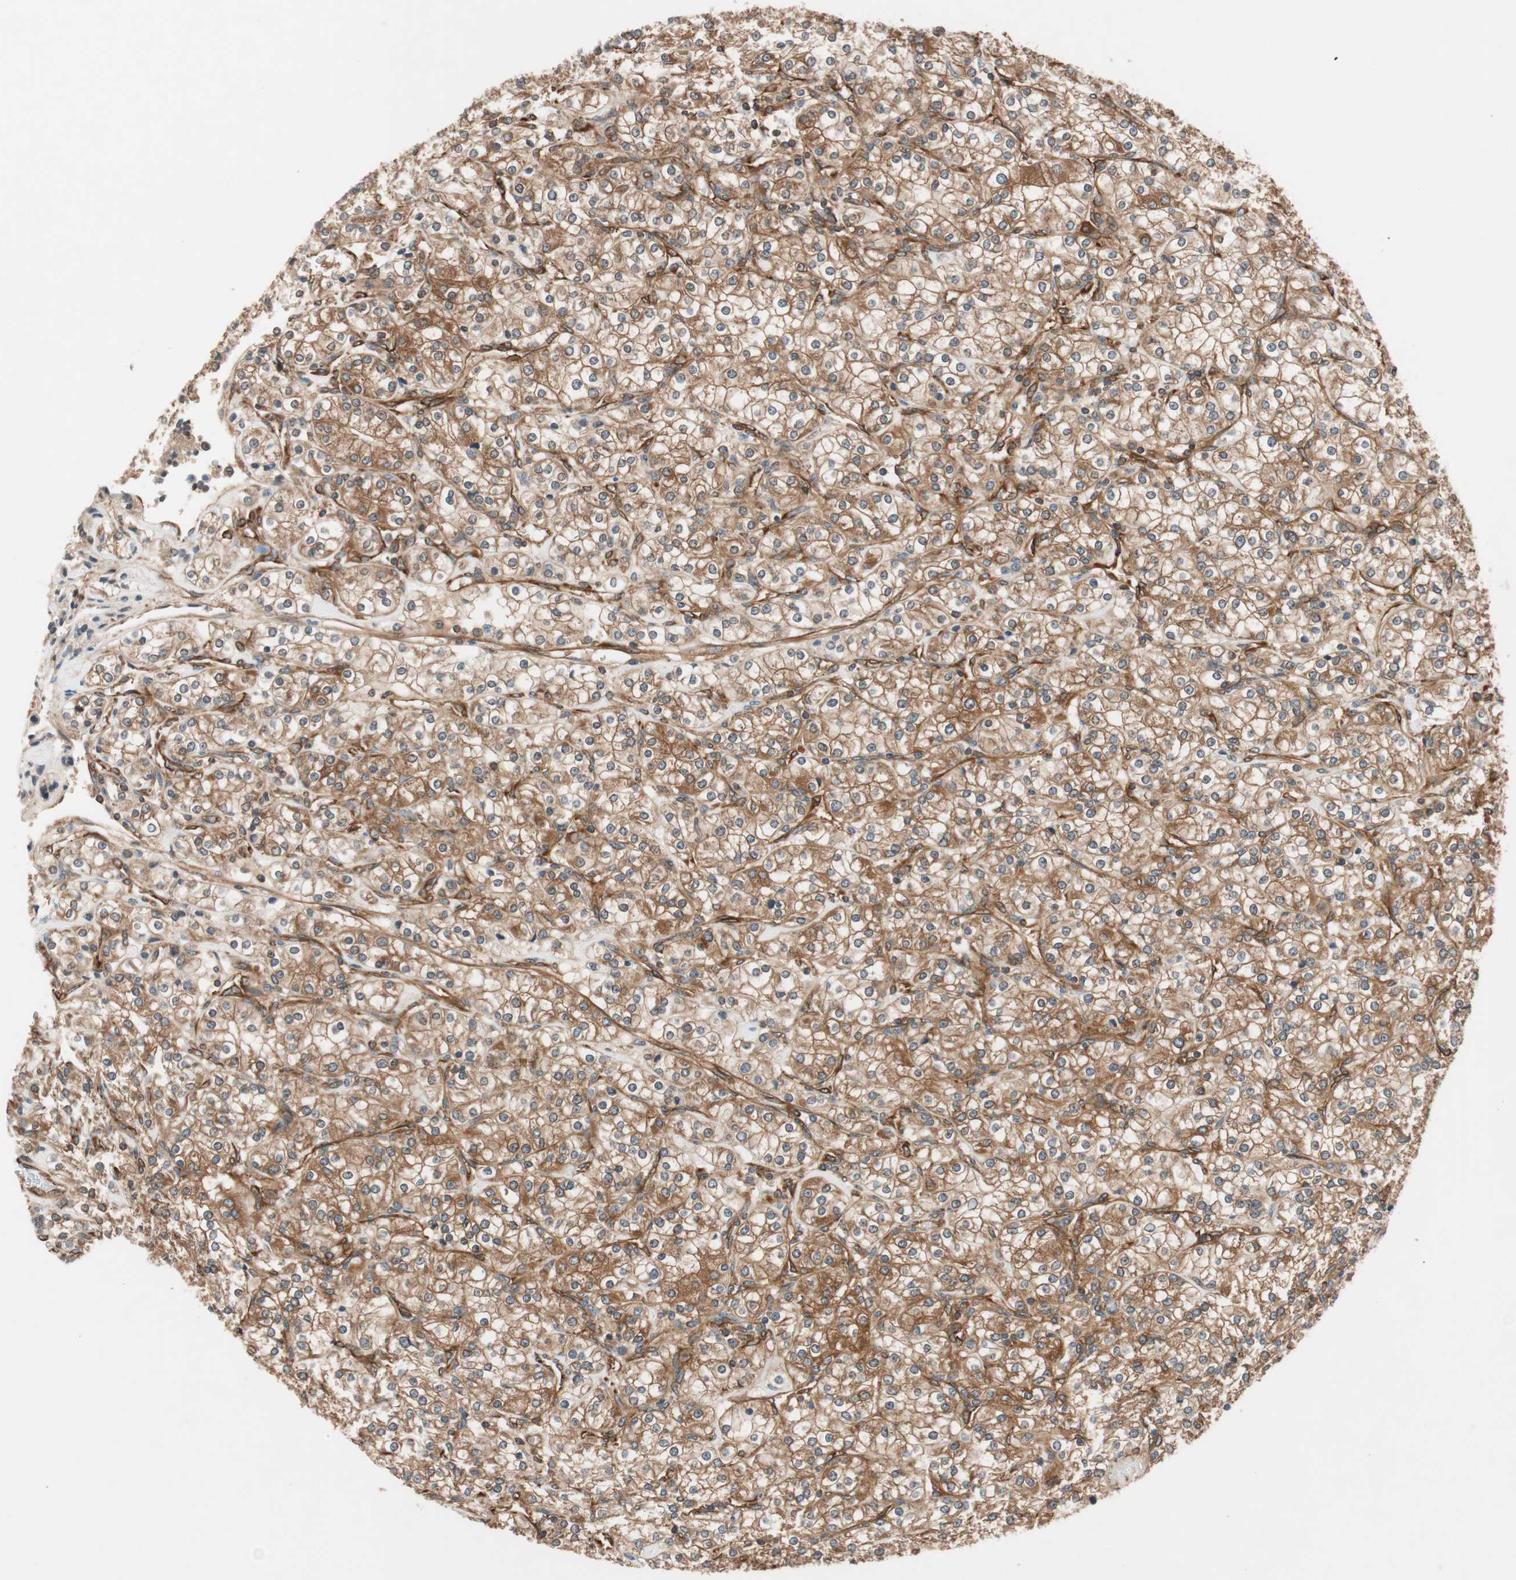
{"staining": {"intensity": "moderate", "quantity": ">75%", "location": "cytoplasmic/membranous"}, "tissue": "renal cancer", "cell_type": "Tumor cells", "image_type": "cancer", "snomed": [{"axis": "morphology", "description": "Adenocarcinoma, NOS"}, {"axis": "topography", "description": "Kidney"}], "caption": "Immunohistochemical staining of adenocarcinoma (renal) reveals medium levels of moderate cytoplasmic/membranous expression in about >75% of tumor cells. (DAB (3,3'-diaminobenzidine) IHC with brightfield microscopy, high magnification).", "gene": "WASL", "patient": {"sex": "male", "age": 77}}